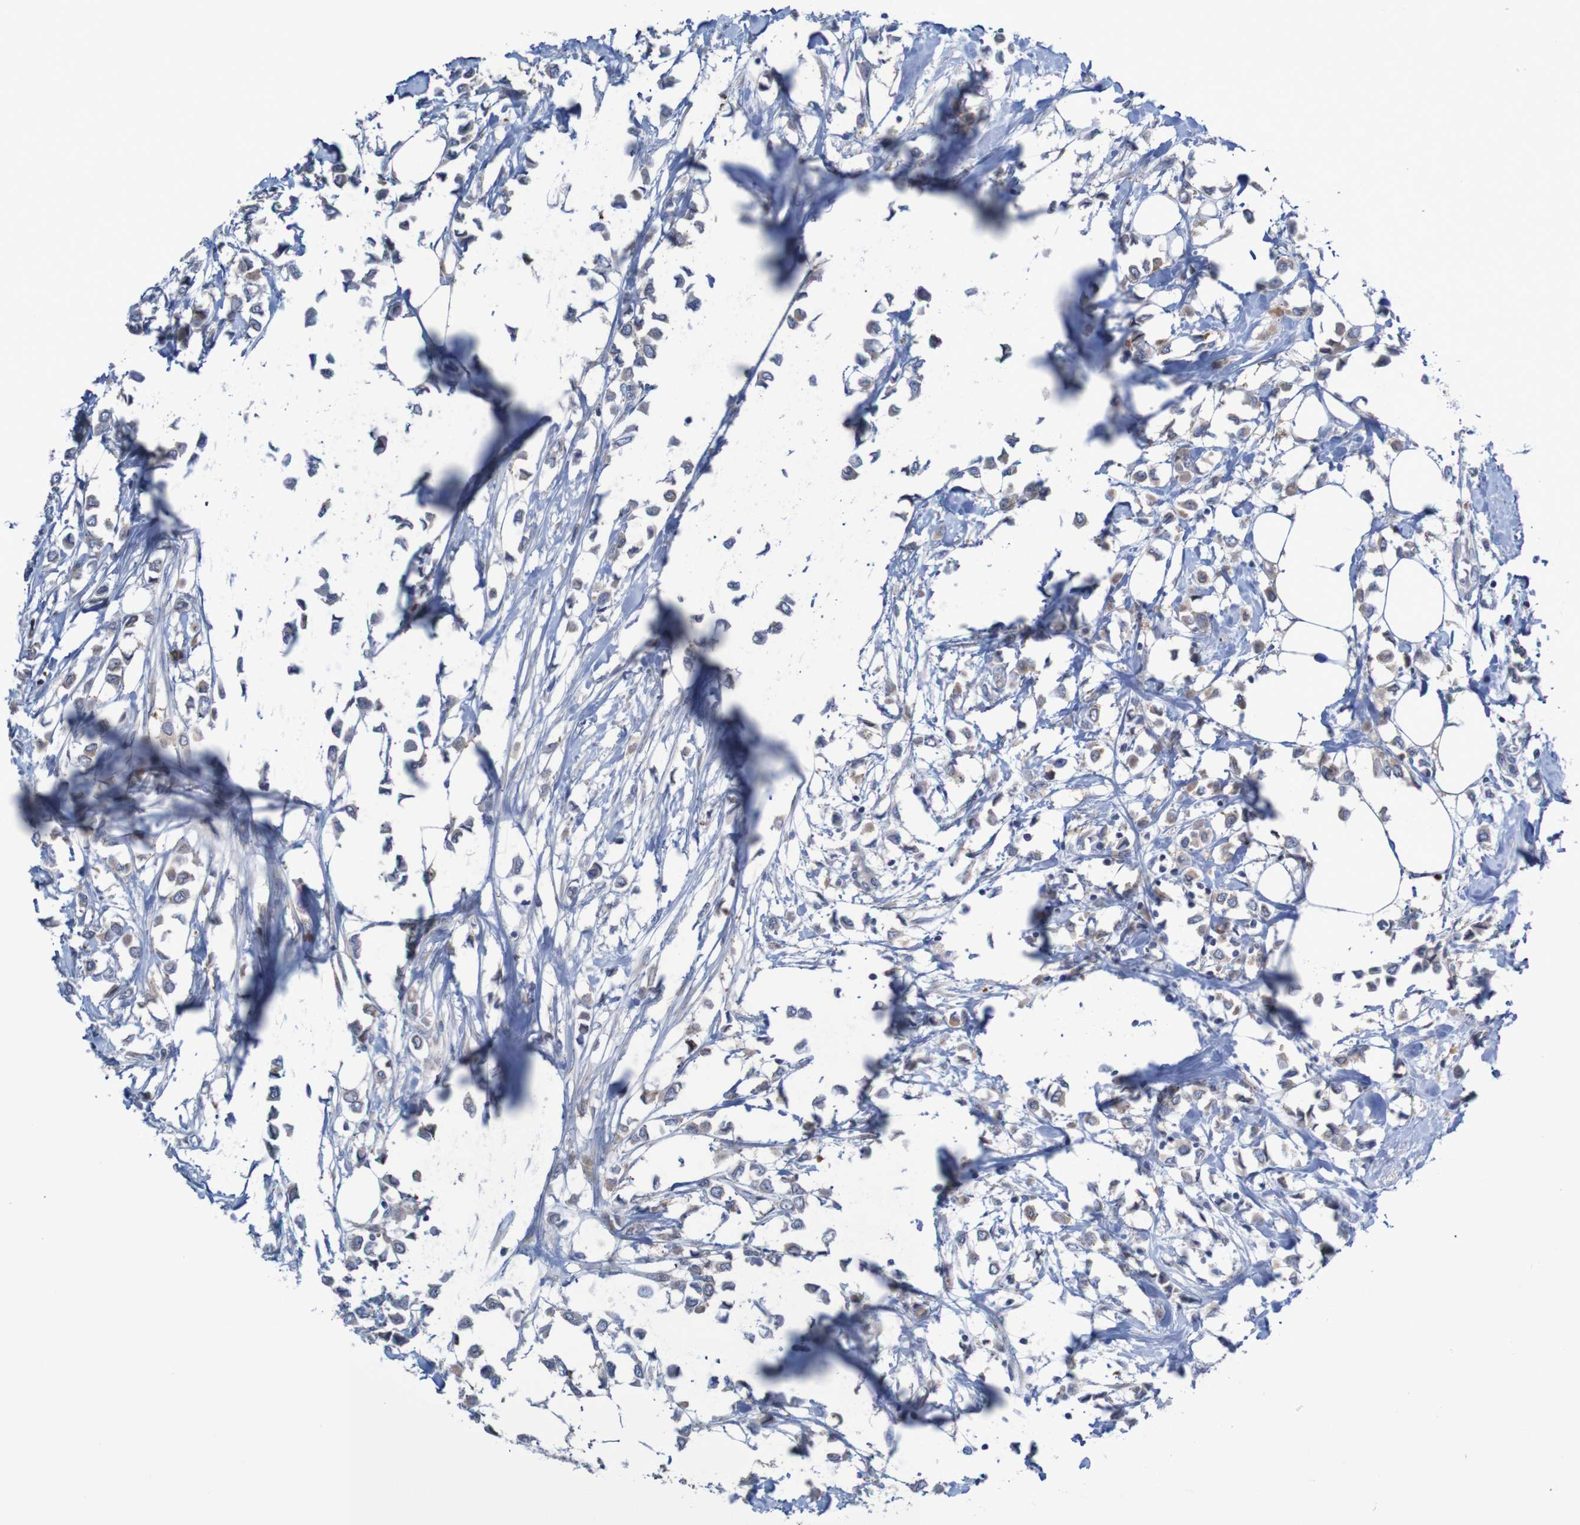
{"staining": {"intensity": "weak", "quantity": ">75%", "location": "cytoplasmic/membranous"}, "tissue": "breast cancer", "cell_type": "Tumor cells", "image_type": "cancer", "snomed": [{"axis": "morphology", "description": "Lobular carcinoma"}, {"axis": "topography", "description": "Breast"}], "caption": "There is low levels of weak cytoplasmic/membranous positivity in tumor cells of breast cancer (lobular carcinoma), as demonstrated by immunohistochemical staining (brown color).", "gene": "ANGPT4", "patient": {"sex": "female", "age": 51}}